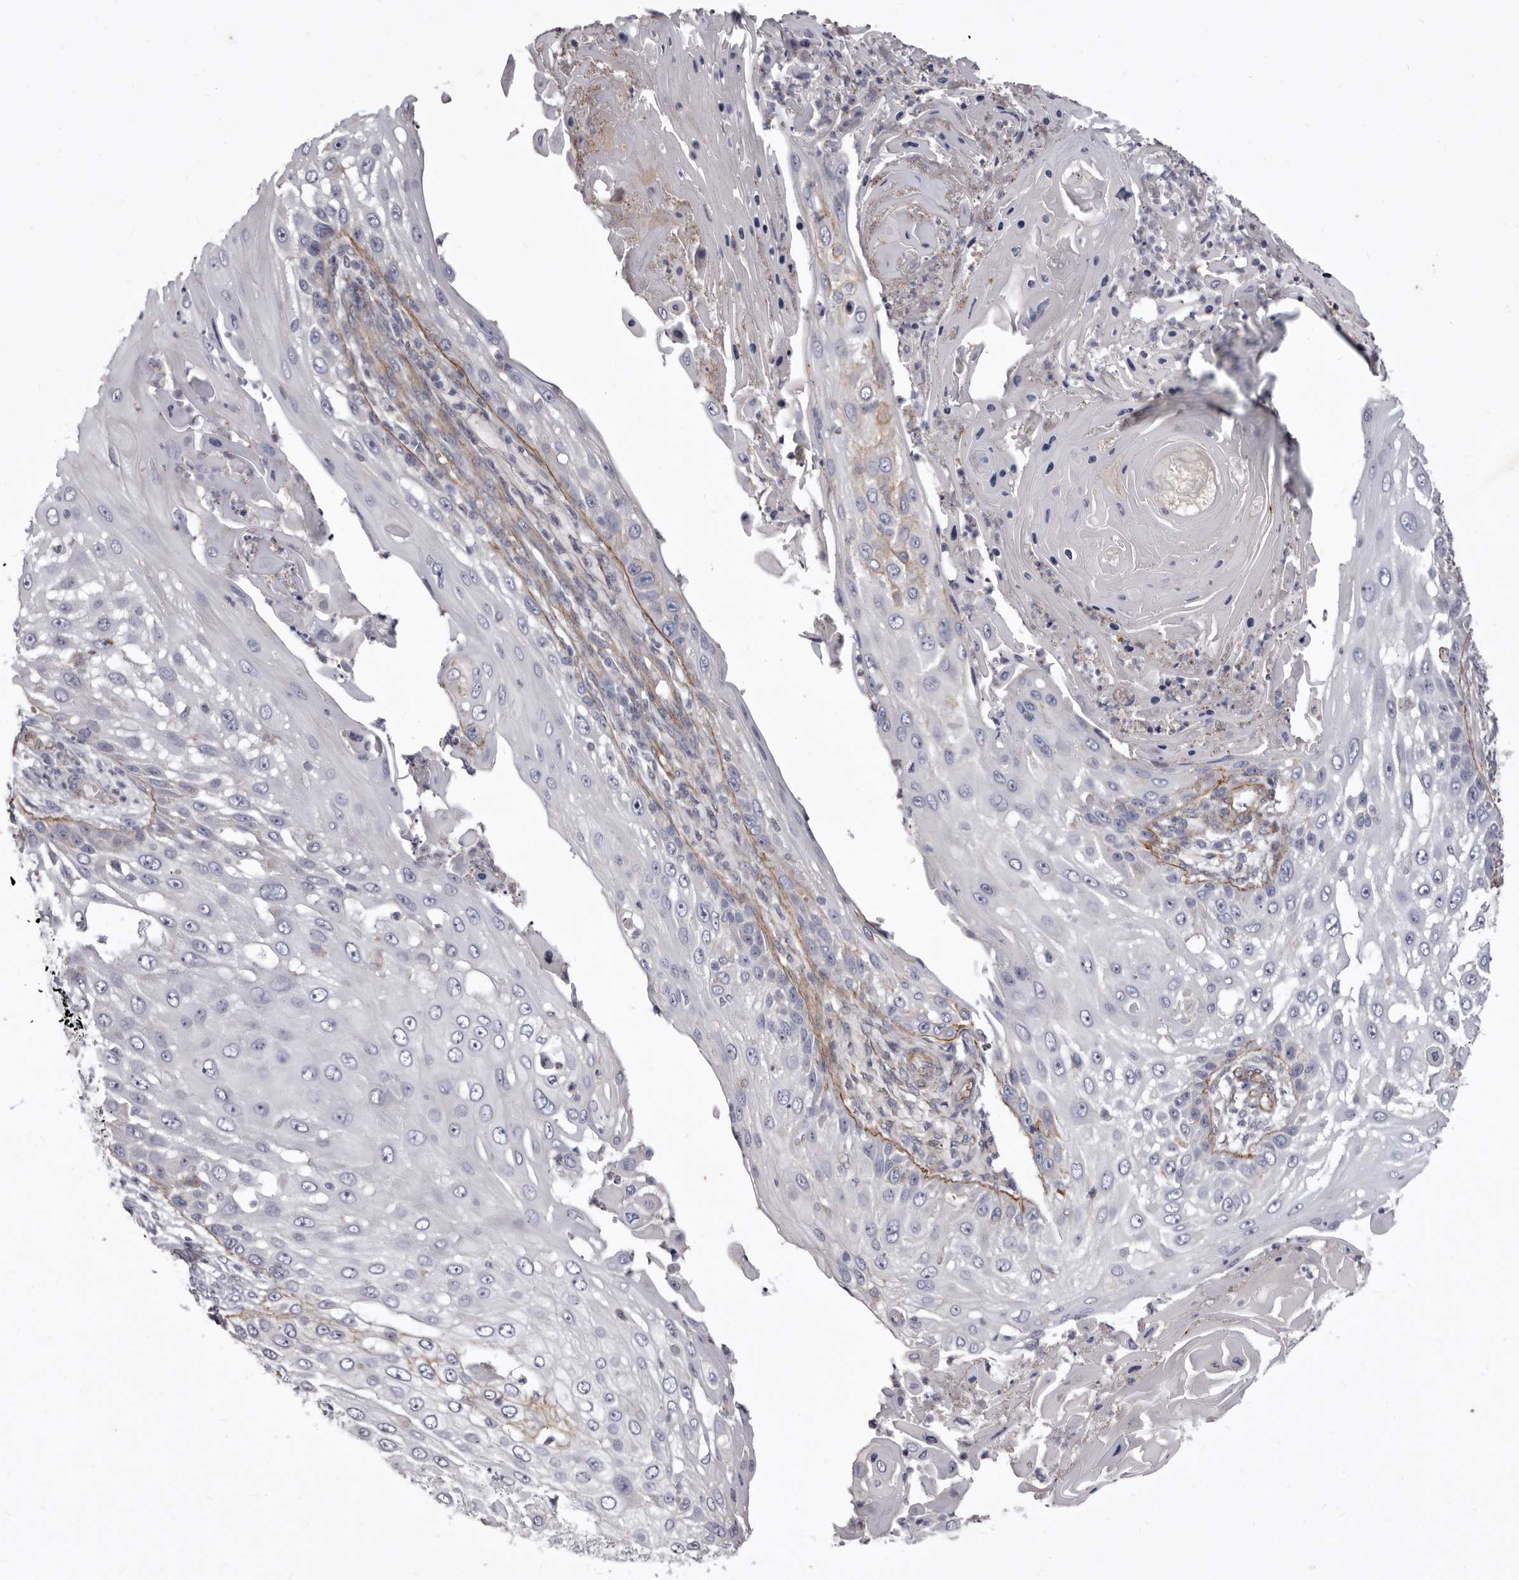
{"staining": {"intensity": "negative", "quantity": "none", "location": "none"}, "tissue": "skin cancer", "cell_type": "Tumor cells", "image_type": "cancer", "snomed": [{"axis": "morphology", "description": "Squamous cell carcinoma, NOS"}, {"axis": "topography", "description": "Skin"}], "caption": "A high-resolution histopathology image shows immunohistochemistry (IHC) staining of skin cancer (squamous cell carcinoma), which shows no significant staining in tumor cells.", "gene": "P2RX6", "patient": {"sex": "female", "age": 44}}